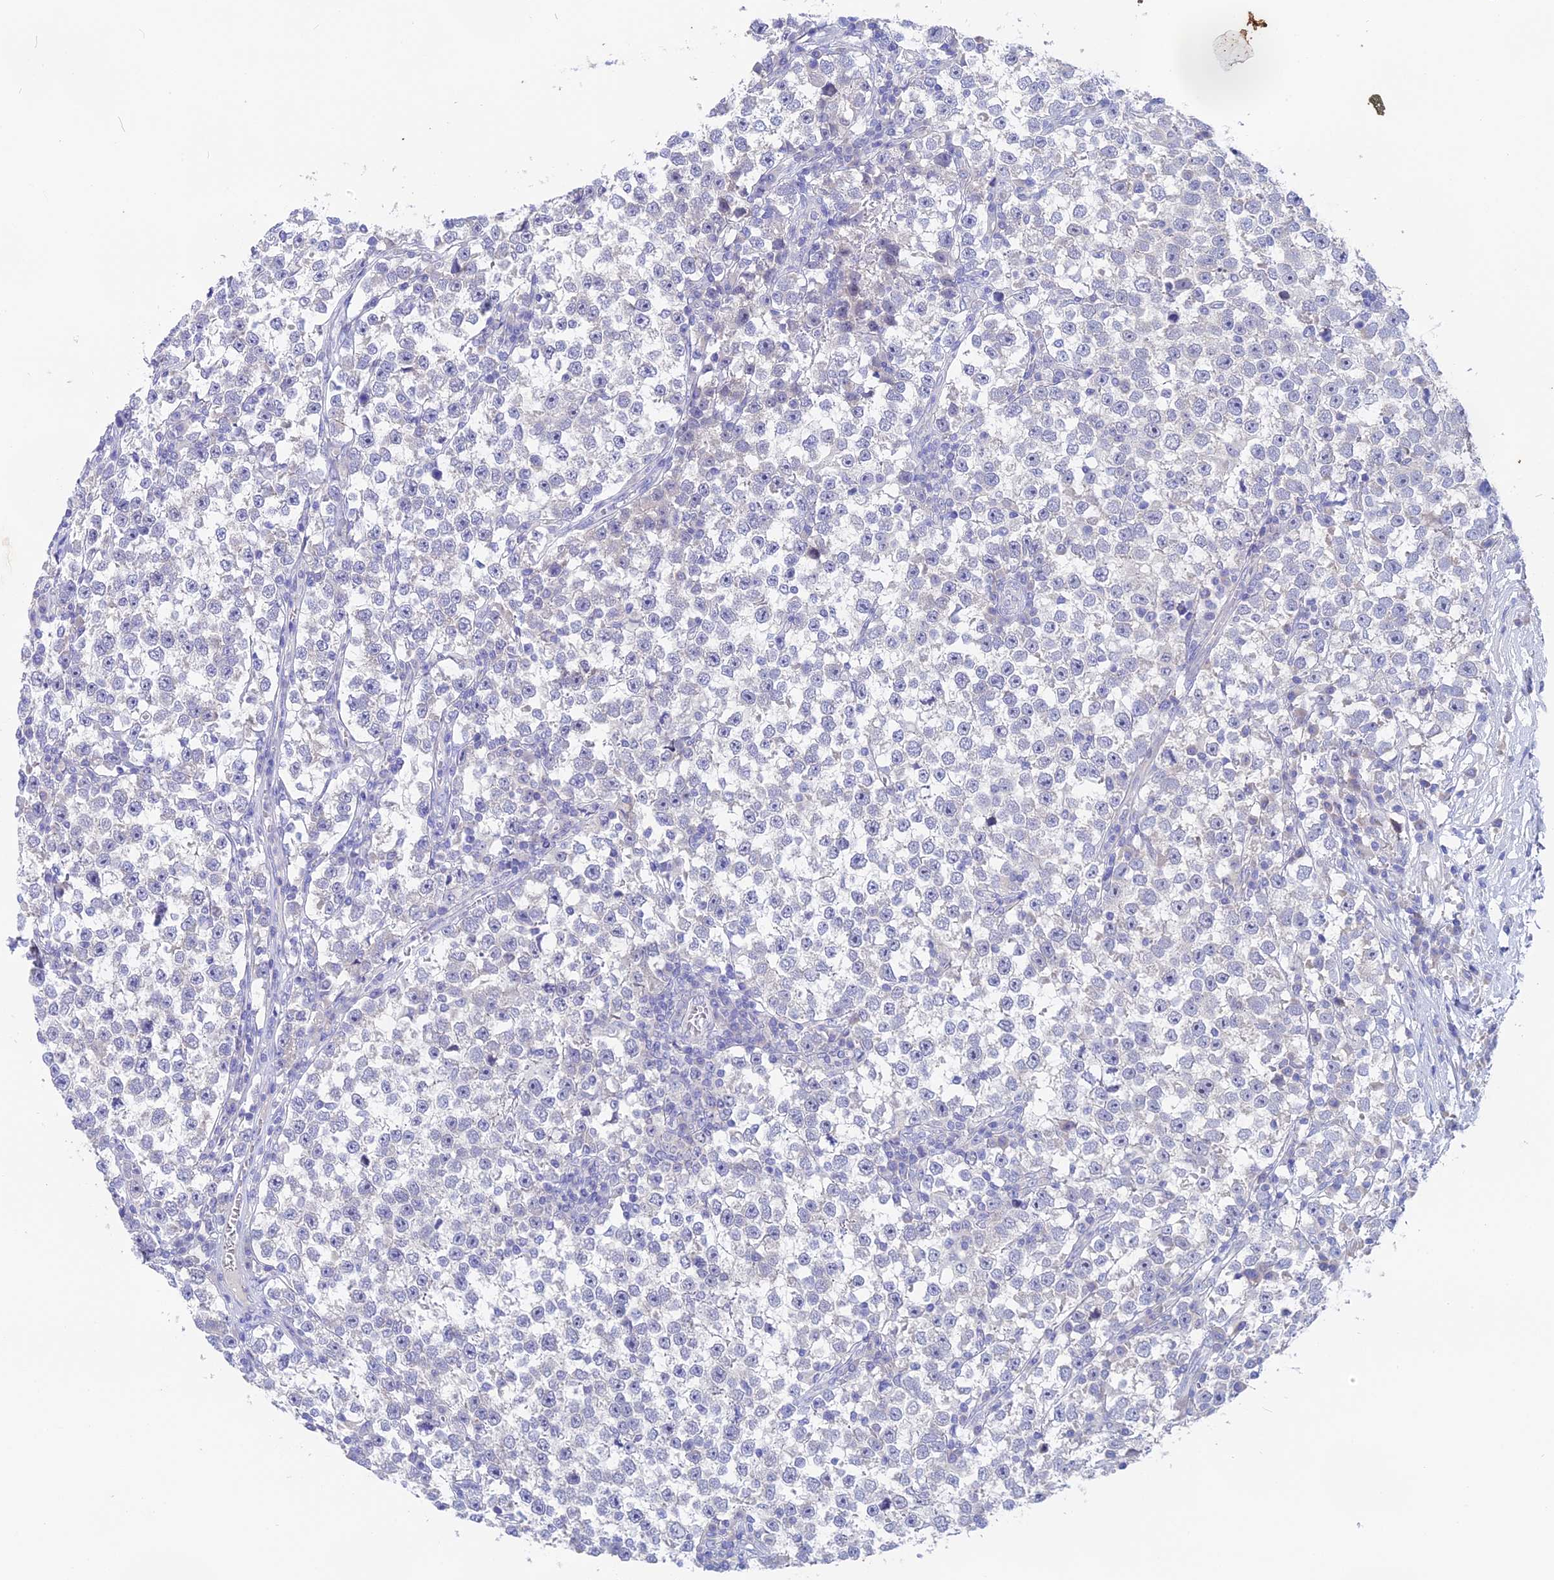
{"staining": {"intensity": "negative", "quantity": "none", "location": "none"}, "tissue": "testis cancer", "cell_type": "Tumor cells", "image_type": "cancer", "snomed": [{"axis": "morphology", "description": "Normal tissue, NOS"}, {"axis": "morphology", "description": "Seminoma, NOS"}, {"axis": "topography", "description": "Testis"}], "caption": "Seminoma (testis) stained for a protein using IHC demonstrates no expression tumor cells.", "gene": "TENT4B", "patient": {"sex": "male", "age": 43}}